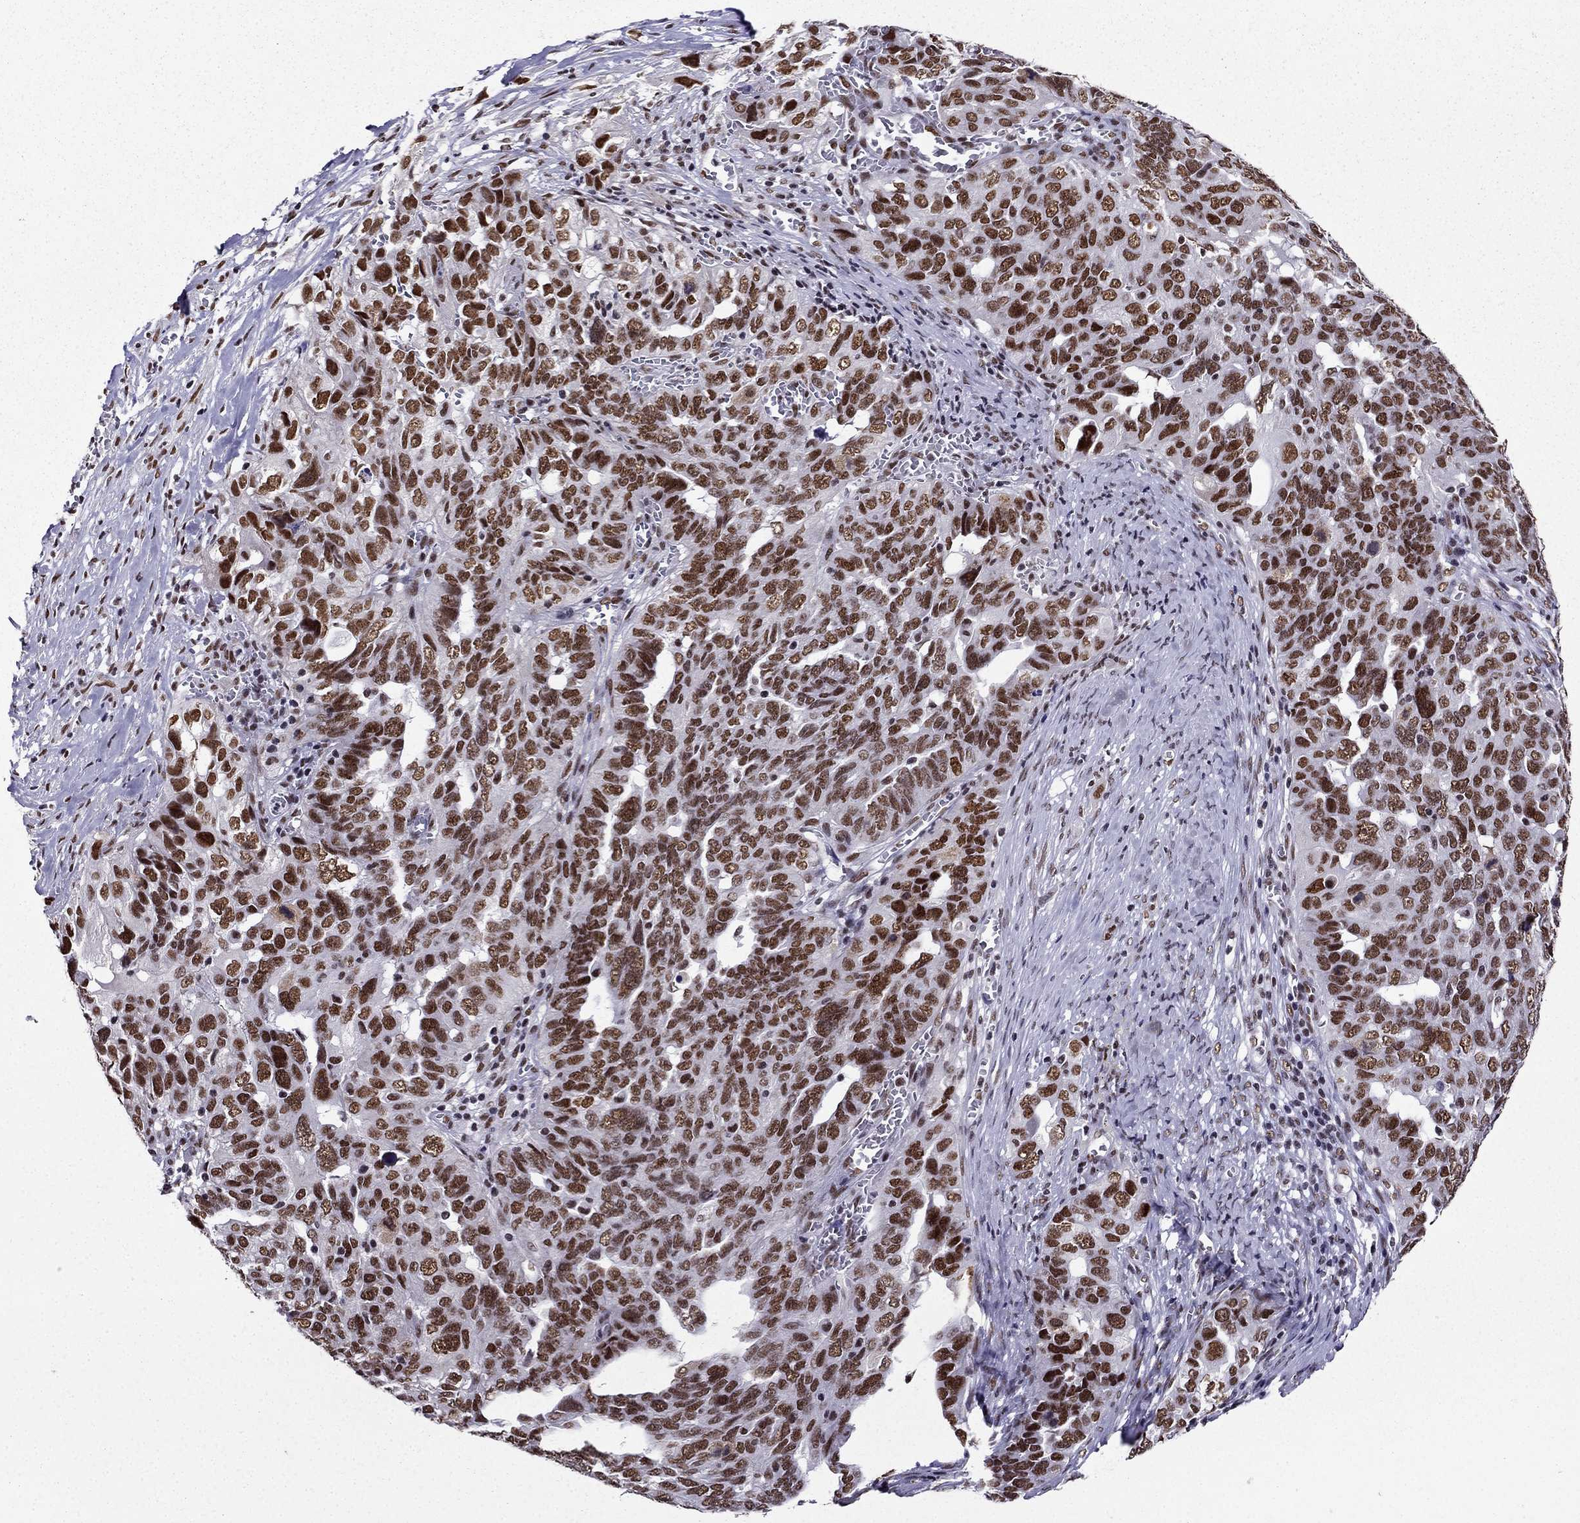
{"staining": {"intensity": "strong", "quantity": ">75%", "location": "nuclear"}, "tissue": "ovarian cancer", "cell_type": "Tumor cells", "image_type": "cancer", "snomed": [{"axis": "morphology", "description": "Carcinoma, endometroid"}, {"axis": "topography", "description": "Soft tissue"}, {"axis": "topography", "description": "Ovary"}], "caption": "Protein expression analysis of human endometroid carcinoma (ovarian) reveals strong nuclear positivity in about >75% of tumor cells.", "gene": "ZNF420", "patient": {"sex": "female", "age": 52}}